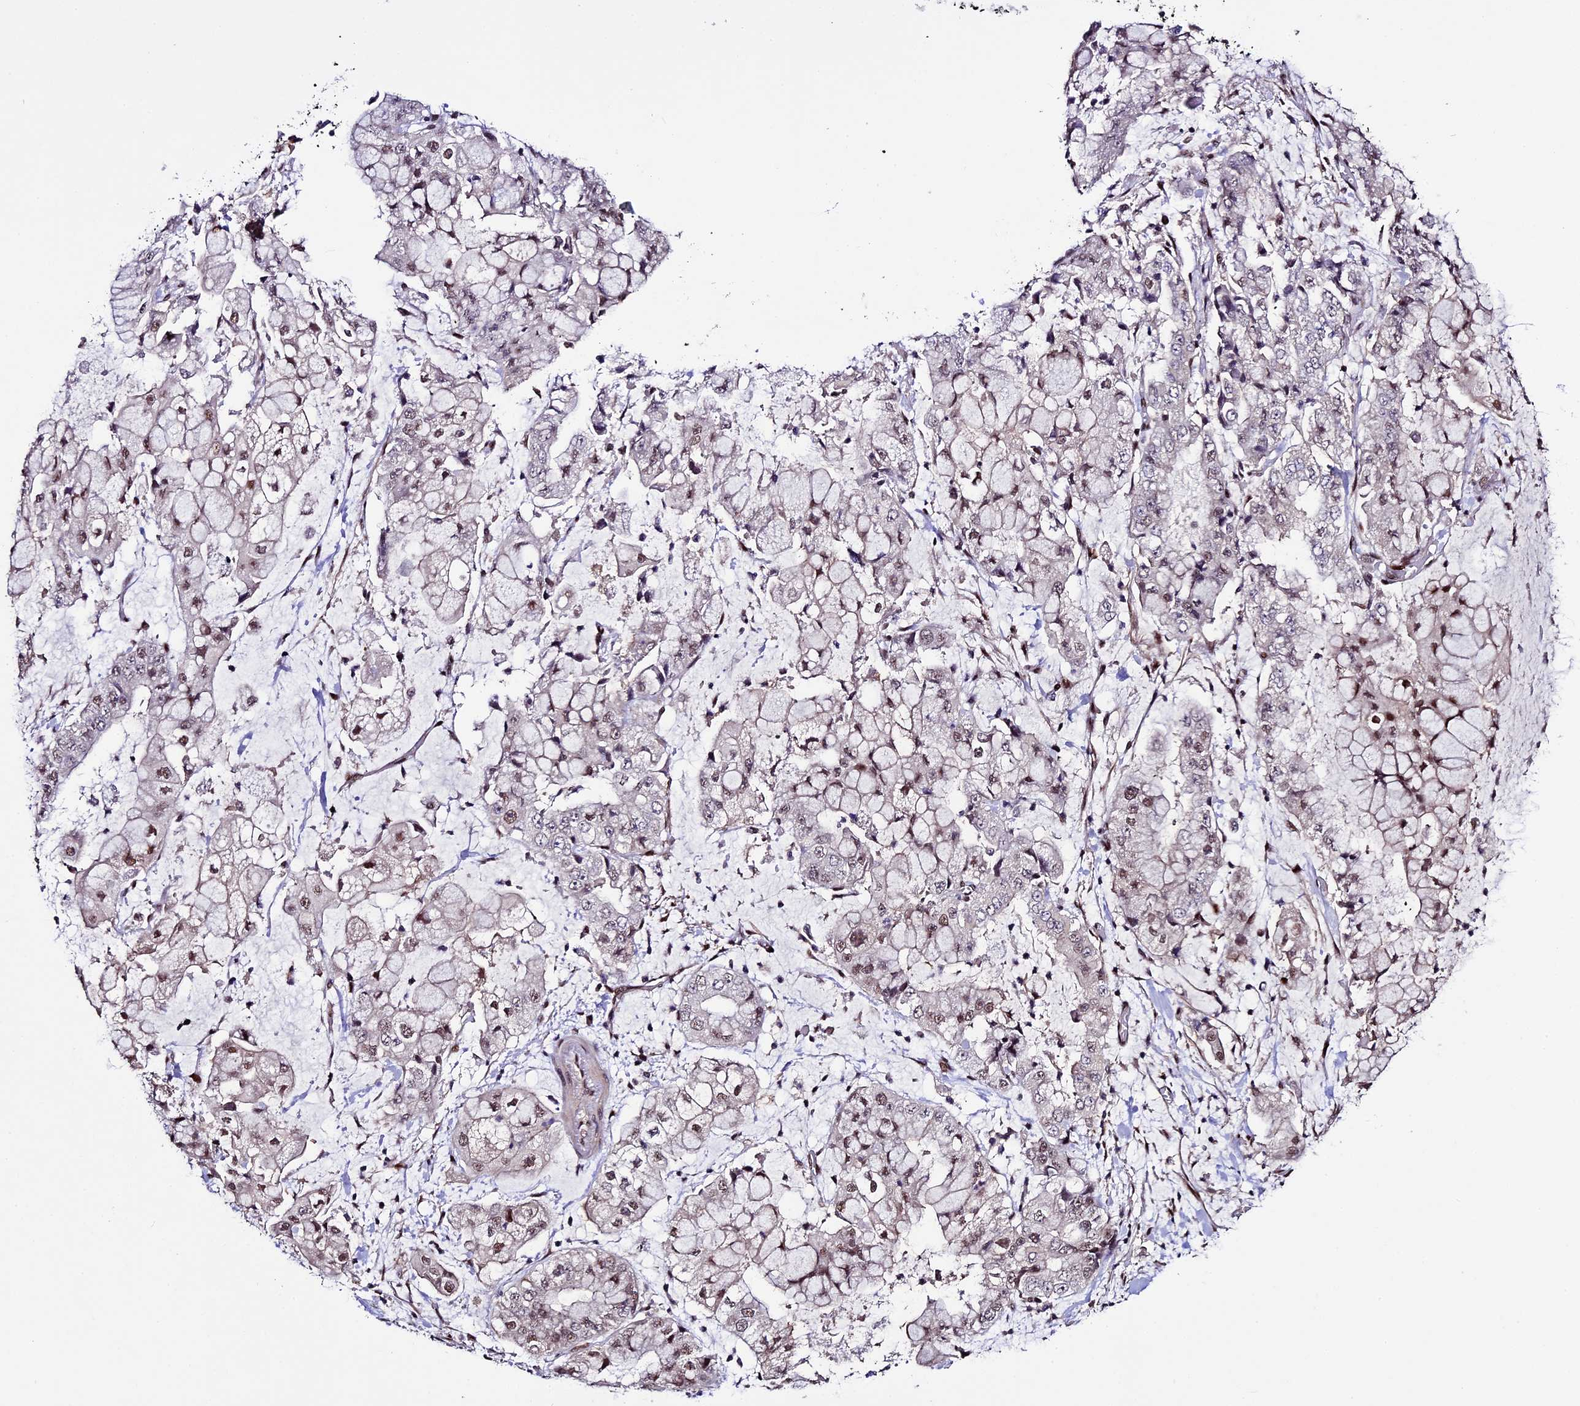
{"staining": {"intensity": "moderate", "quantity": "25%-75%", "location": "nuclear"}, "tissue": "stomach cancer", "cell_type": "Tumor cells", "image_type": "cancer", "snomed": [{"axis": "morphology", "description": "Adenocarcinoma, NOS"}, {"axis": "topography", "description": "Stomach"}], "caption": "This is an image of immunohistochemistry (IHC) staining of stomach cancer (adenocarcinoma), which shows moderate staining in the nuclear of tumor cells.", "gene": "TCP11L2", "patient": {"sex": "male", "age": 76}}